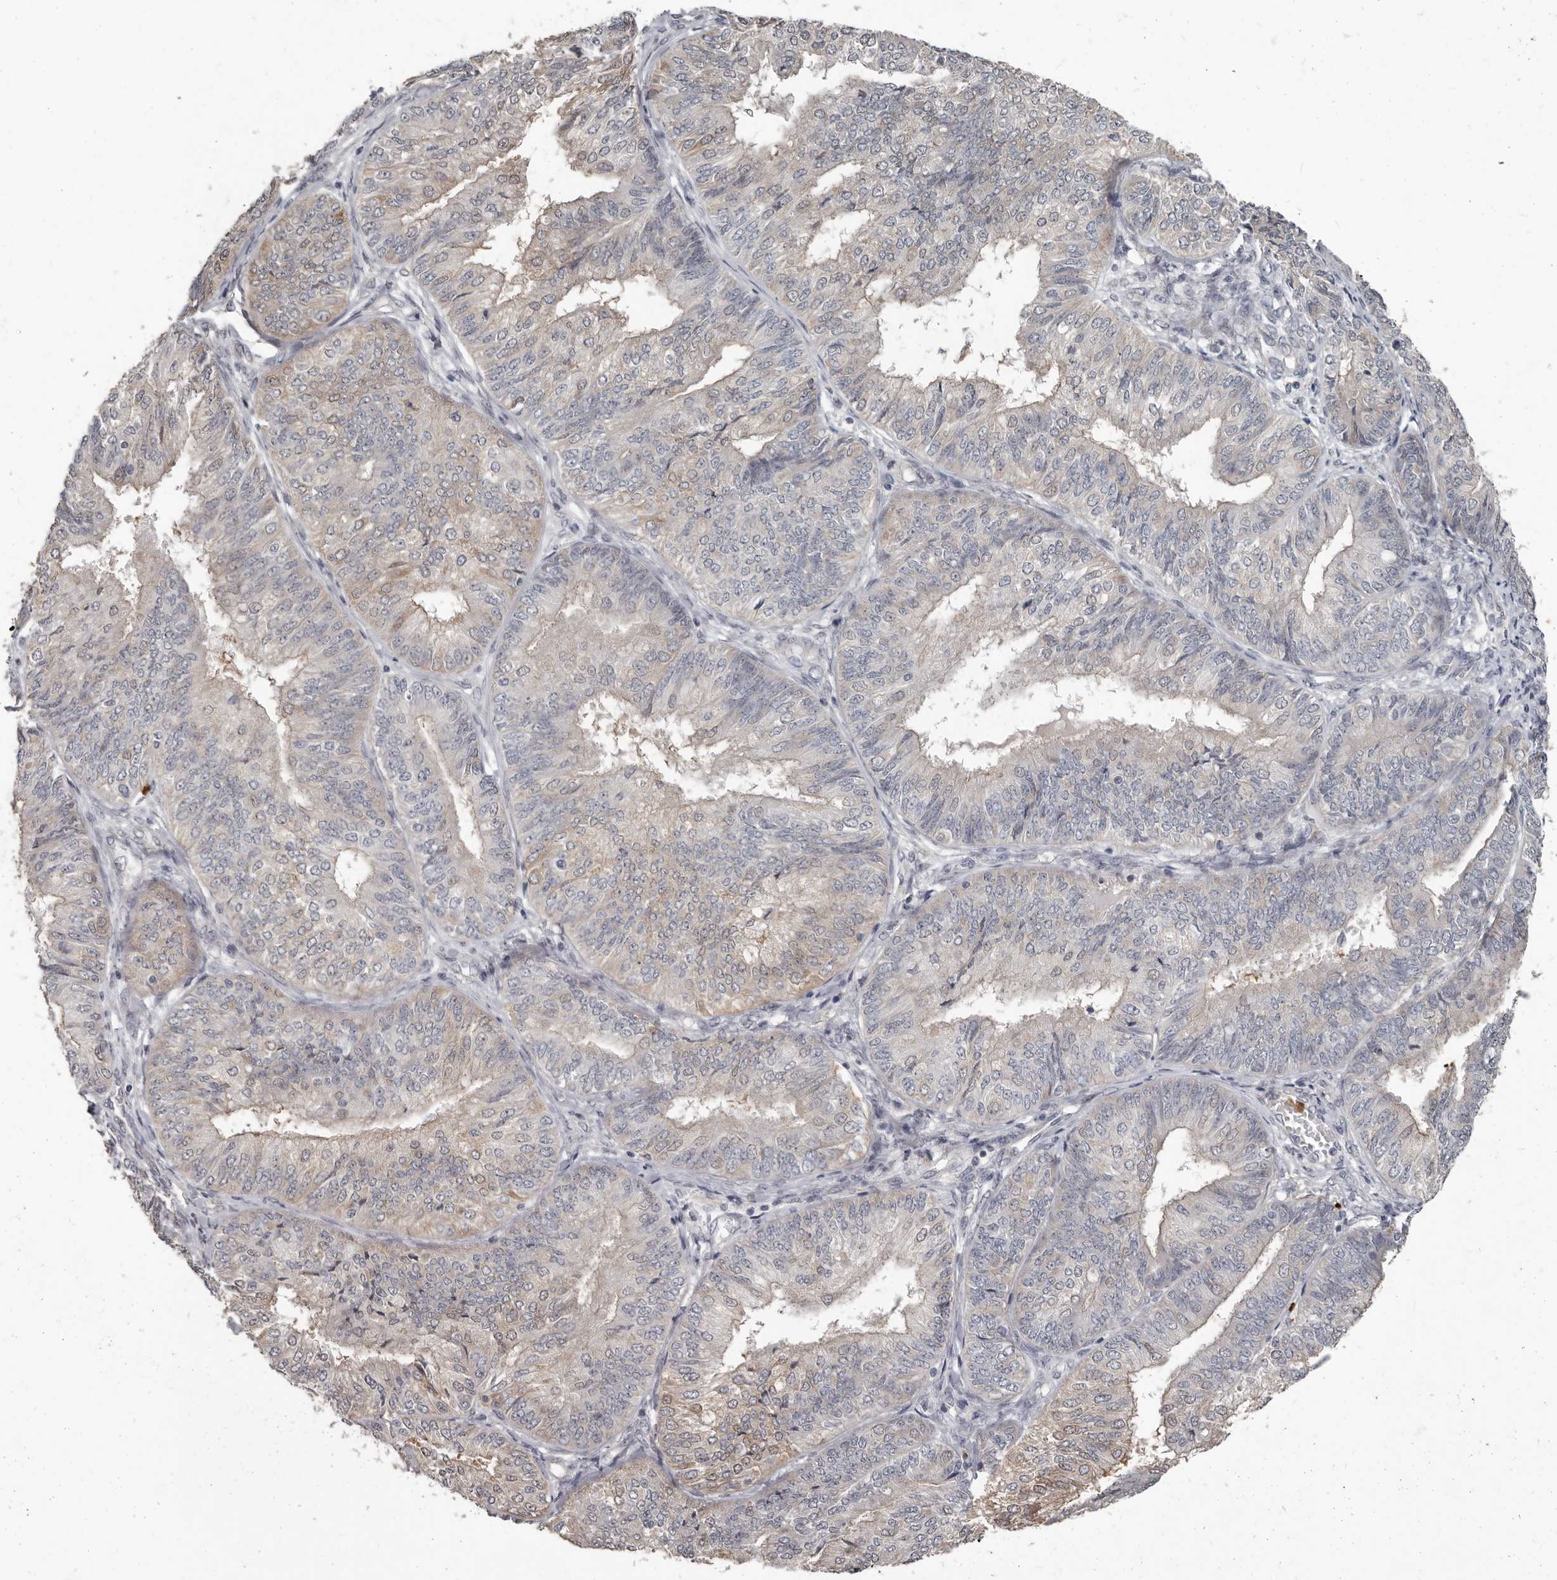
{"staining": {"intensity": "weak", "quantity": "25%-75%", "location": "cytoplasmic/membranous"}, "tissue": "endometrial cancer", "cell_type": "Tumor cells", "image_type": "cancer", "snomed": [{"axis": "morphology", "description": "Adenocarcinoma, NOS"}, {"axis": "topography", "description": "Endometrium"}], "caption": "Immunohistochemical staining of endometrial cancer exhibits low levels of weak cytoplasmic/membranous positivity in approximately 25%-75% of tumor cells.", "gene": "GPR157", "patient": {"sex": "female", "age": 58}}